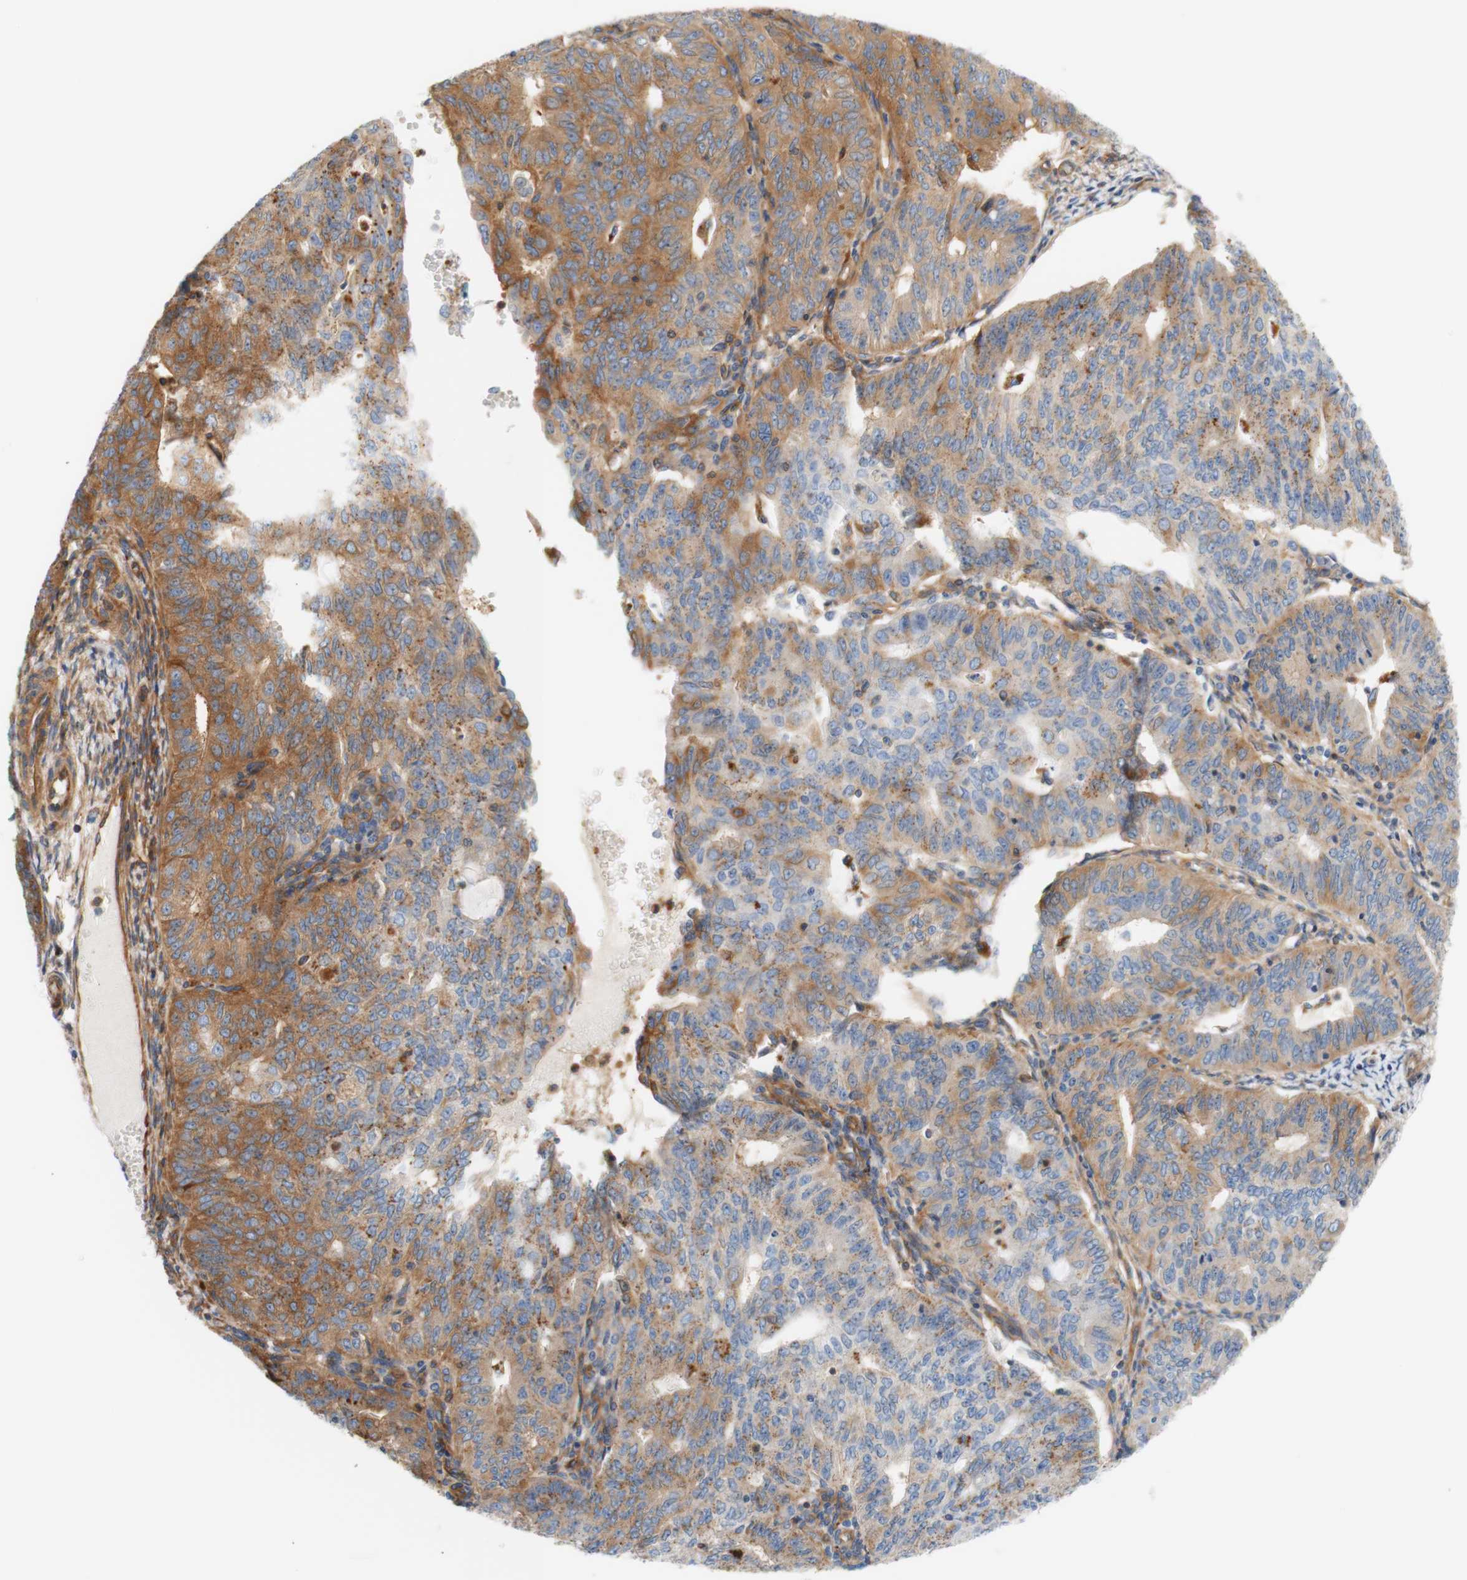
{"staining": {"intensity": "moderate", "quantity": "25%-75%", "location": "cytoplasmic/membranous"}, "tissue": "endometrial cancer", "cell_type": "Tumor cells", "image_type": "cancer", "snomed": [{"axis": "morphology", "description": "Adenocarcinoma, NOS"}, {"axis": "topography", "description": "Endometrium"}], "caption": "Endometrial adenocarcinoma tissue reveals moderate cytoplasmic/membranous staining in about 25%-75% of tumor cells, visualized by immunohistochemistry. The staining is performed using DAB (3,3'-diaminobenzidine) brown chromogen to label protein expression. The nuclei are counter-stained blue using hematoxylin.", "gene": "STOM", "patient": {"sex": "female", "age": 32}}